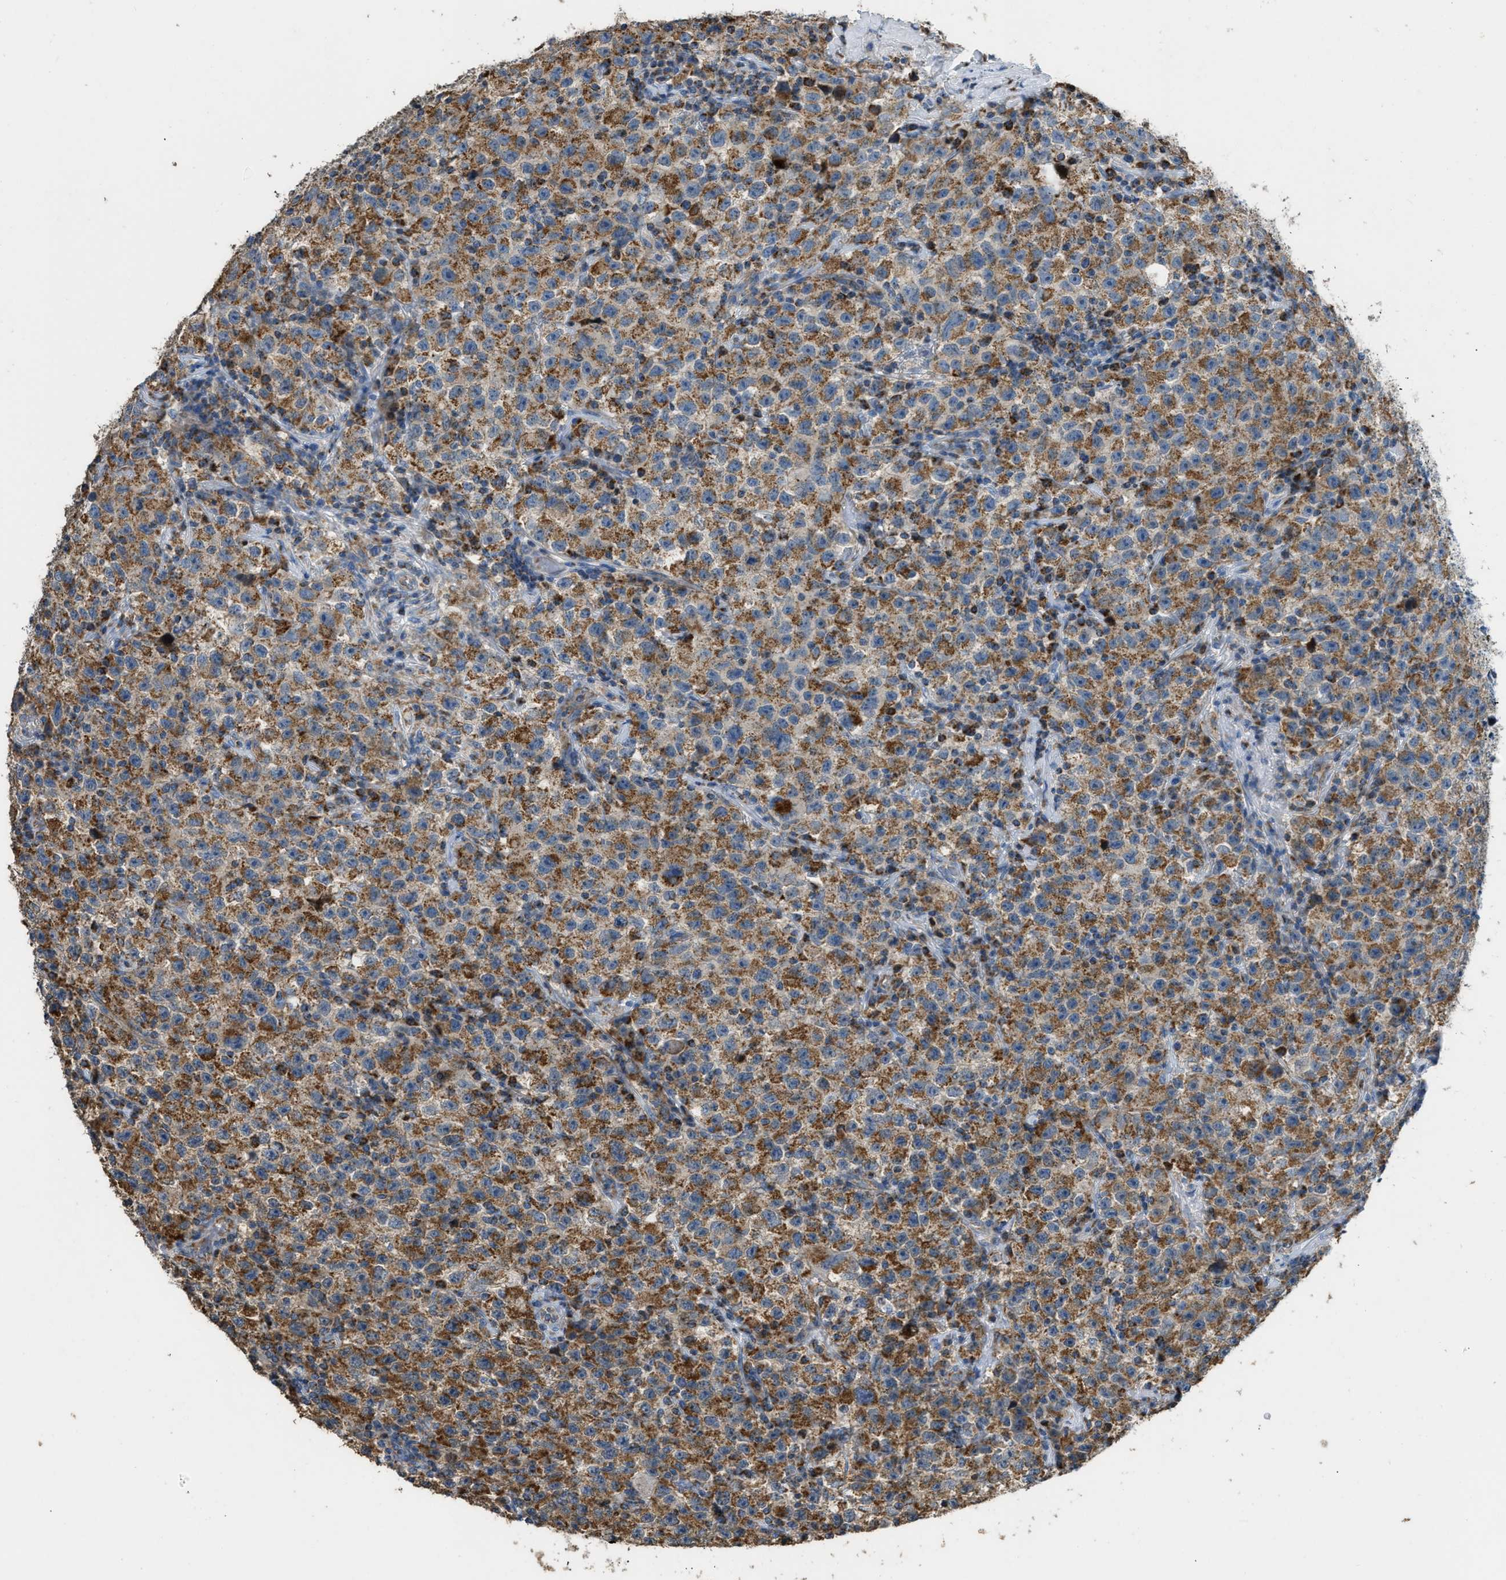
{"staining": {"intensity": "moderate", "quantity": ">75%", "location": "cytoplasmic/membranous"}, "tissue": "testis cancer", "cell_type": "Tumor cells", "image_type": "cancer", "snomed": [{"axis": "morphology", "description": "Seminoma, NOS"}, {"axis": "topography", "description": "Testis"}], "caption": "Human testis seminoma stained for a protein (brown) demonstrates moderate cytoplasmic/membranous positive staining in about >75% of tumor cells.", "gene": "ETFB", "patient": {"sex": "male", "age": 22}}